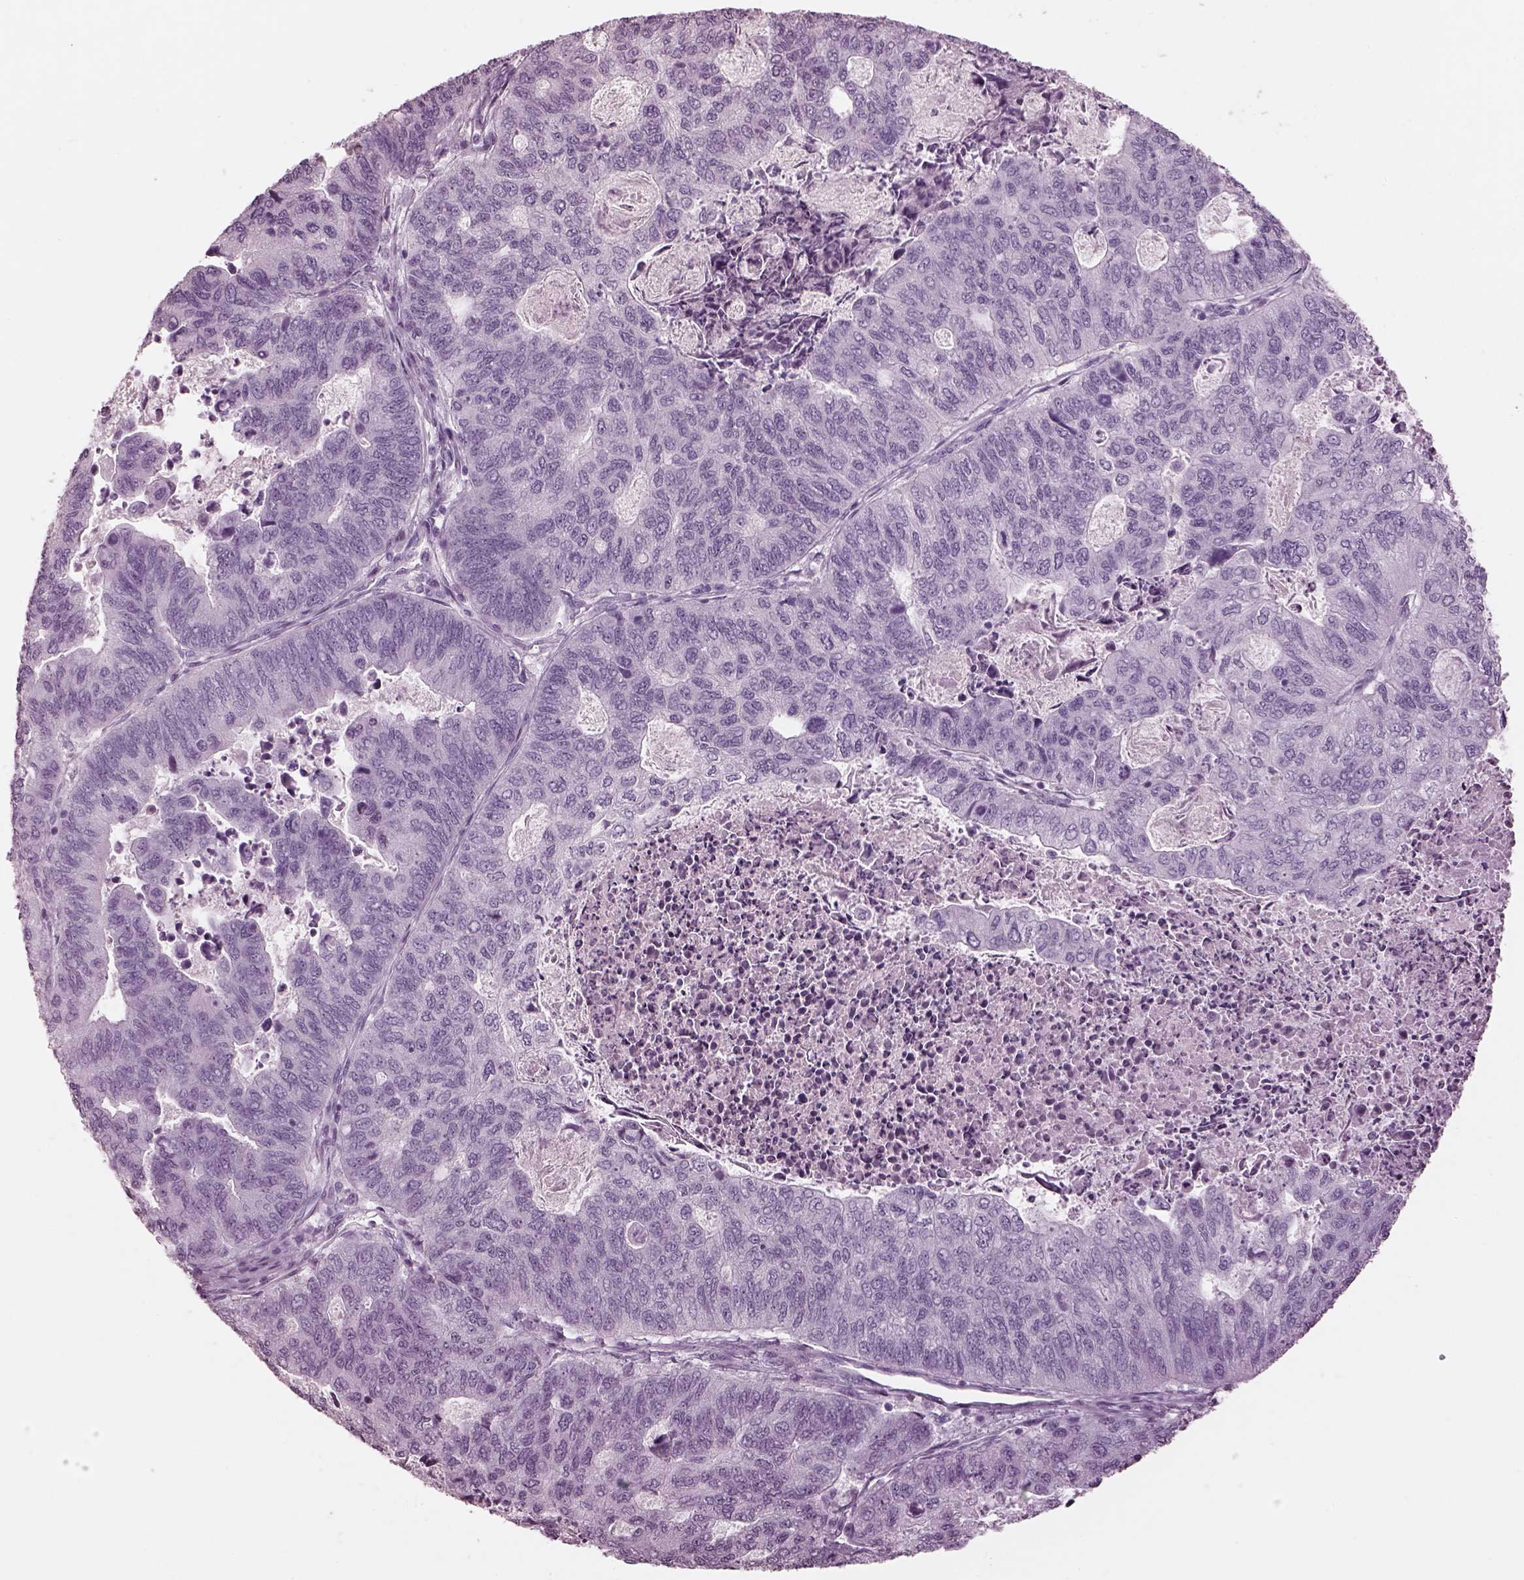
{"staining": {"intensity": "negative", "quantity": "none", "location": "none"}, "tissue": "stomach cancer", "cell_type": "Tumor cells", "image_type": "cancer", "snomed": [{"axis": "morphology", "description": "Adenocarcinoma, NOS"}, {"axis": "topography", "description": "Stomach, upper"}], "caption": "A high-resolution photomicrograph shows IHC staining of stomach cancer, which shows no significant staining in tumor cells. (Stains: DAB immunohistochemistry (IHC) with hematoxylin counter stain, Microscopy: brightfield microscopy at high magnification).", "gene": "OPN4", "patient": {"sex": "female", "age": 67}}